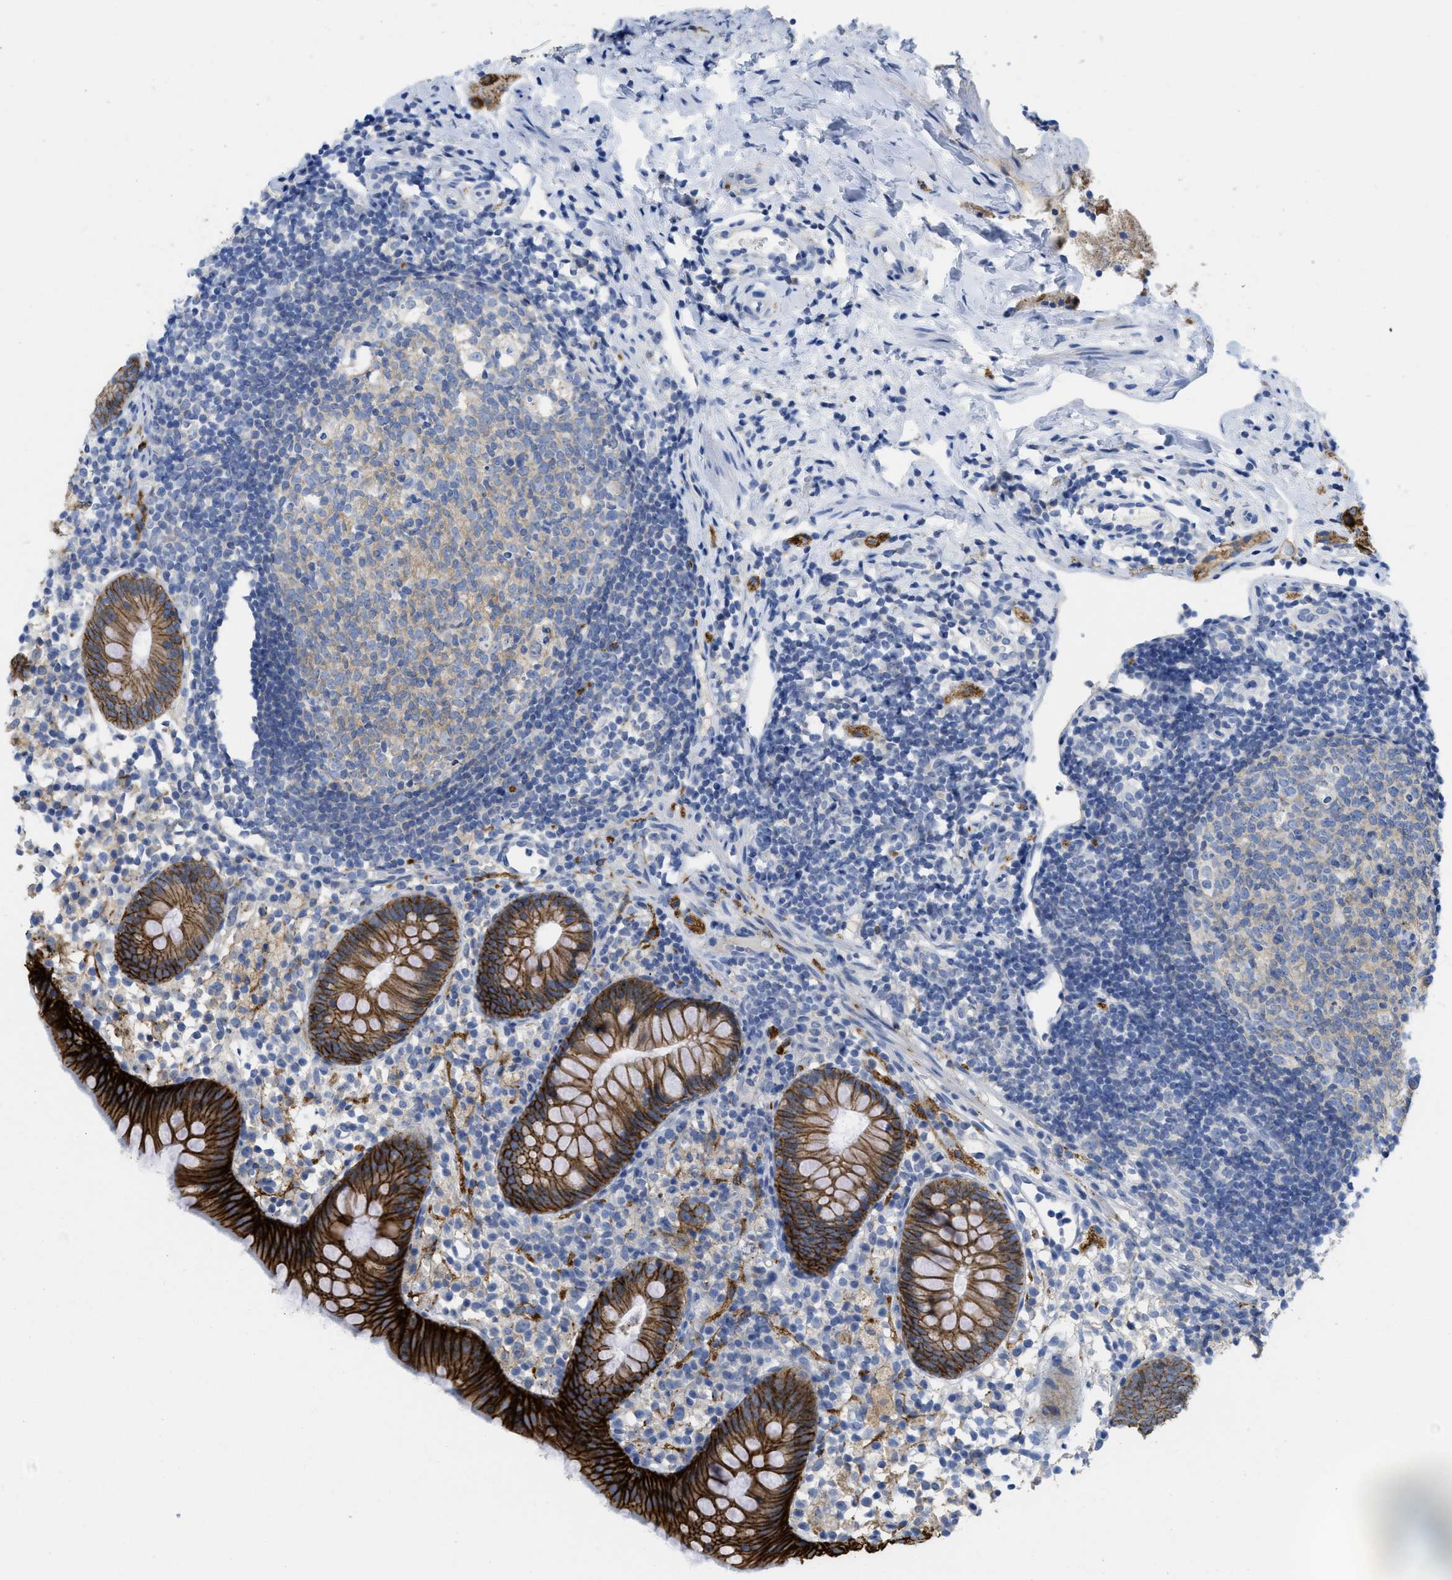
{"staining": {"intensity": "strong", "quantity": ">75%", "location": "cytoplasmic/membranous"}, "tissue": "appendix", "cell_type": "Glandular cells", "image_type": "normal", "snomed": [{"axis": "morphology", "description": "Normal tissue, NOS"}, {"axis": "topography", "description": "Appendix"}], "caption": "An IHC micrograph of benign tissue is shown. Protein staining in brown shows strong cytoplasmic/membranous positivity in appendix within glandular cells.", "gene": "CNNM4", "patient": {"sex": "female", "age": 20}}